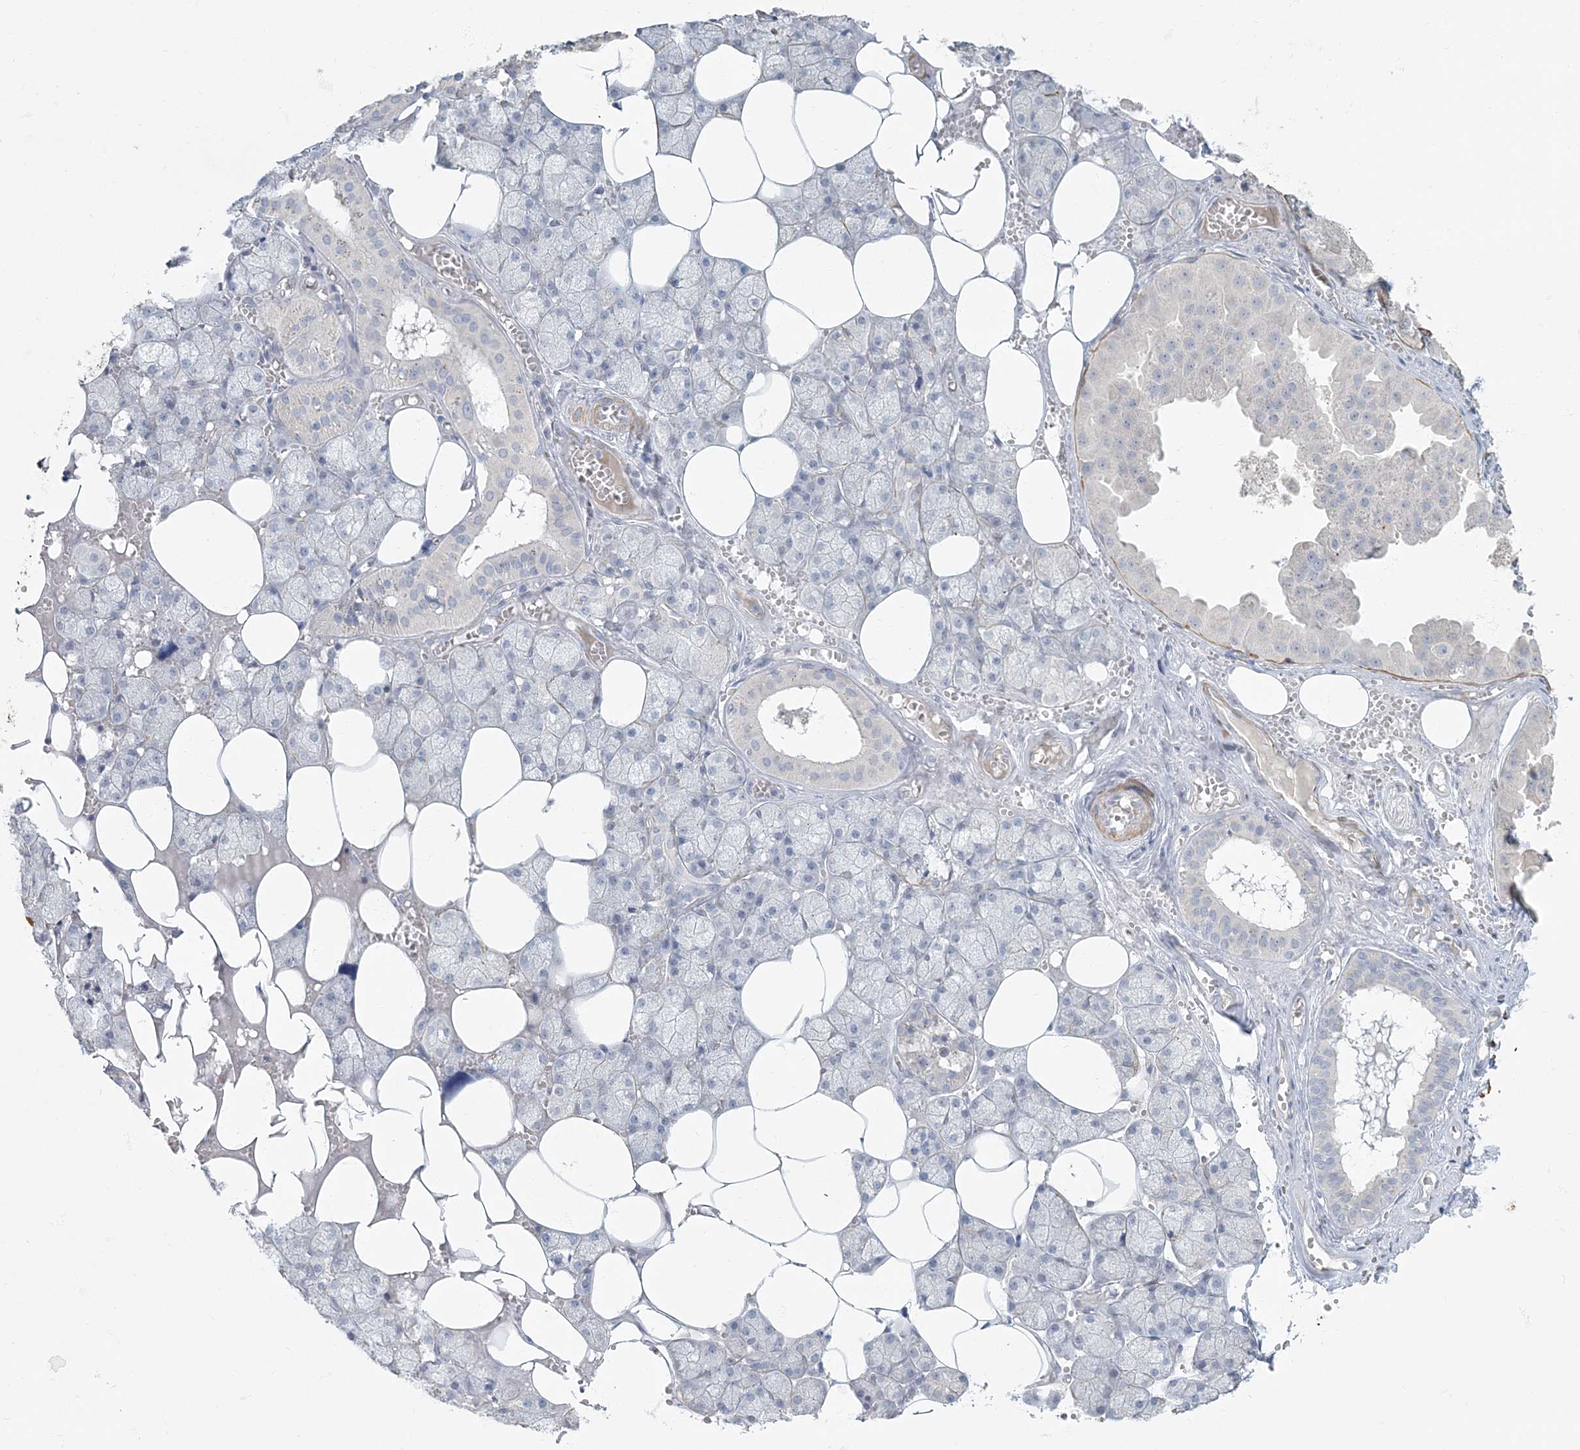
{"staining": {"intensity": "negative", "quantity": "none", "location": "none"}, "tissue": "salivary gland", "cell_type": "Glandular cells", "image_type": "normal", "snomed": [{"axis": "morphology", "description": "Normal tissue, NOS"}, {"axis": "topography", "description": "Salivary gland"}], "caption": "Immunohistochemistry histopathology image of unremarkable salivary gland: human salivary gland stained with DAB (3,3'-diaminobenzidine) exhibits no significant protein positivity in glandular cells.", "gene": "MYOT", "patient": {"sex": "male", "age": 62}}